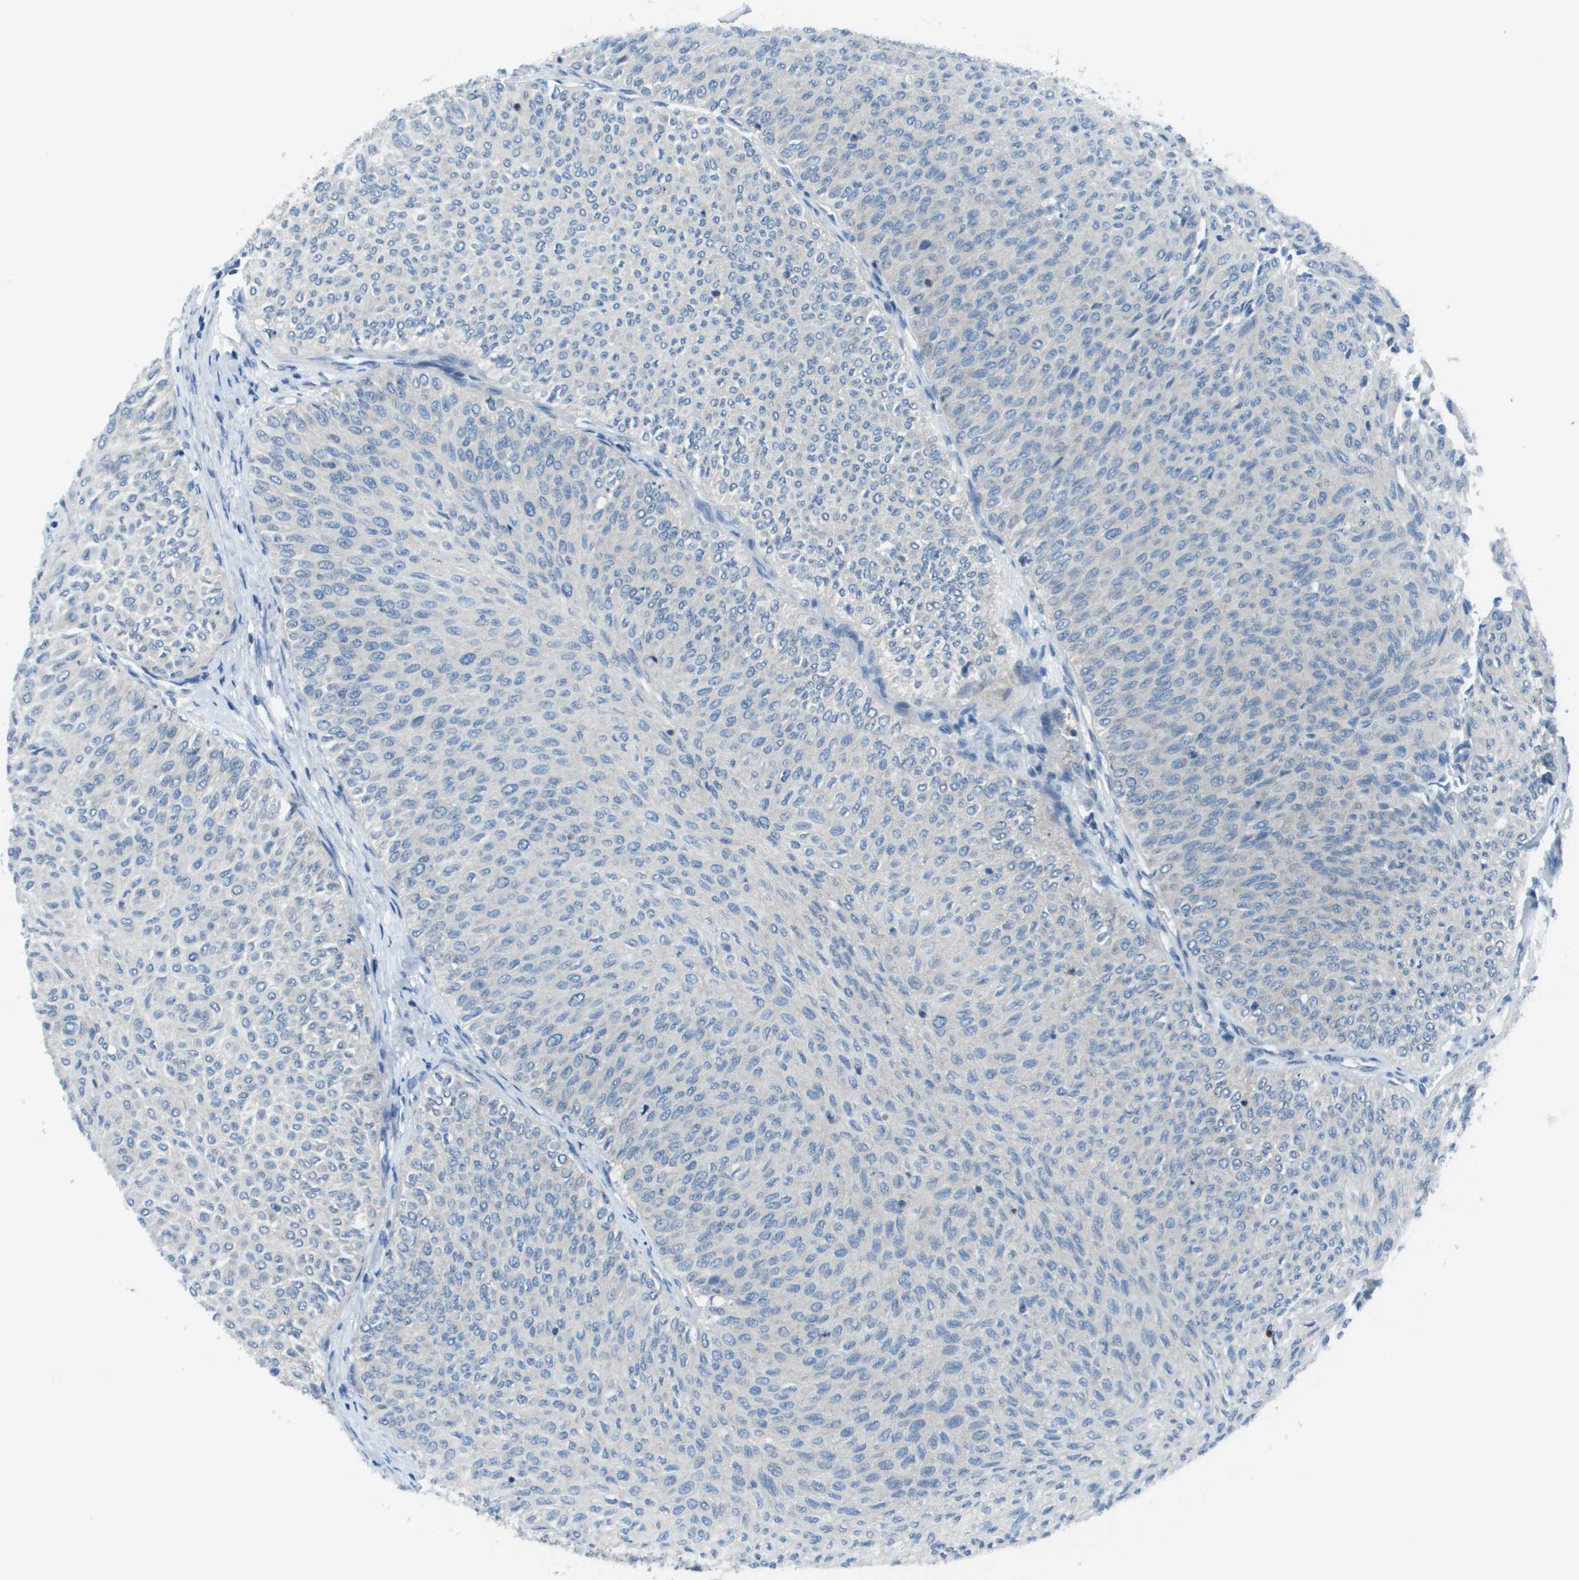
{"staining": {"intensity": "negative", "quantity": "none", "location": "none"}, "tissue": "urothelial cancer", "cell_type": "Tumor cells", "image_type": "cancer", "snomed": [{"axis": "morphology", "description": "Urothelial carcinoma, Low grade"}, {"axis": "topography", "description": "Urinary bladder"}], "caption": "Photomicrograph shows no protein positivity in tumor cells of low-grade urothelial carcinoma tissue. The staining is performed using DAB (3,3'-diaminobenzidine) brown chromogen with nuclei counter-stained in using hematoxylin.", "gene": "STIP1", "patient": {"sex": "male", "age": 78}}